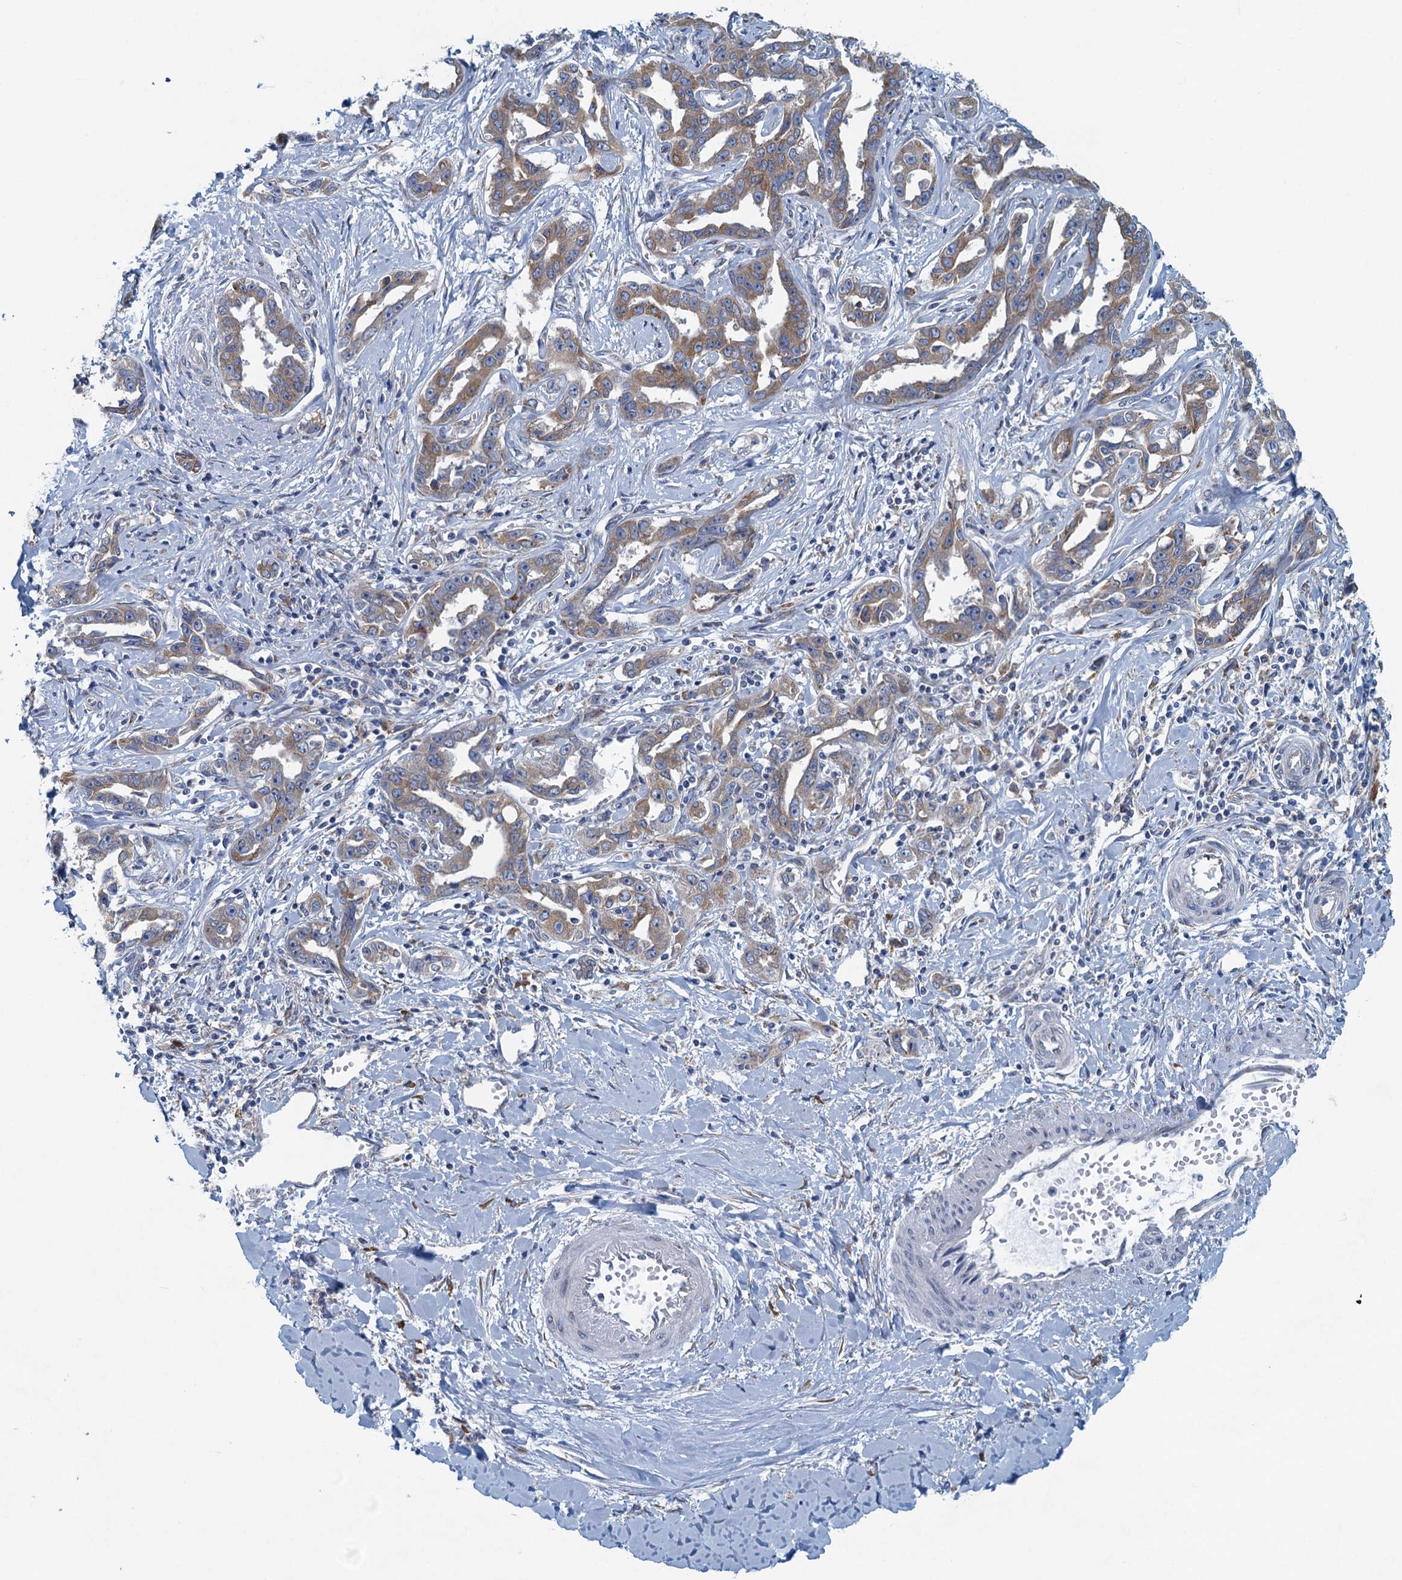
{"staining": {"intensity": "weak", "quantity": "25%-75%", "location": "cytoplasmic/membranous"}, "tissue": "liver cancer", "cell_type": "Tumor cells", "image_type": "cancer", "snomed": [{"axis": "morphology", "description": "Cholangiocarcinoma"}, {"axis": "topography", "description": "Liver"}], "caption": "About 25%-75% of tumor cells in human liver cholangiocarcinoma reveal weak cytoplasmic/membranous protein positivity as visualized by brown immunohistochemical staining.", "gene": "MYDGF", "patient": {"sex": "male", "age": 59}}